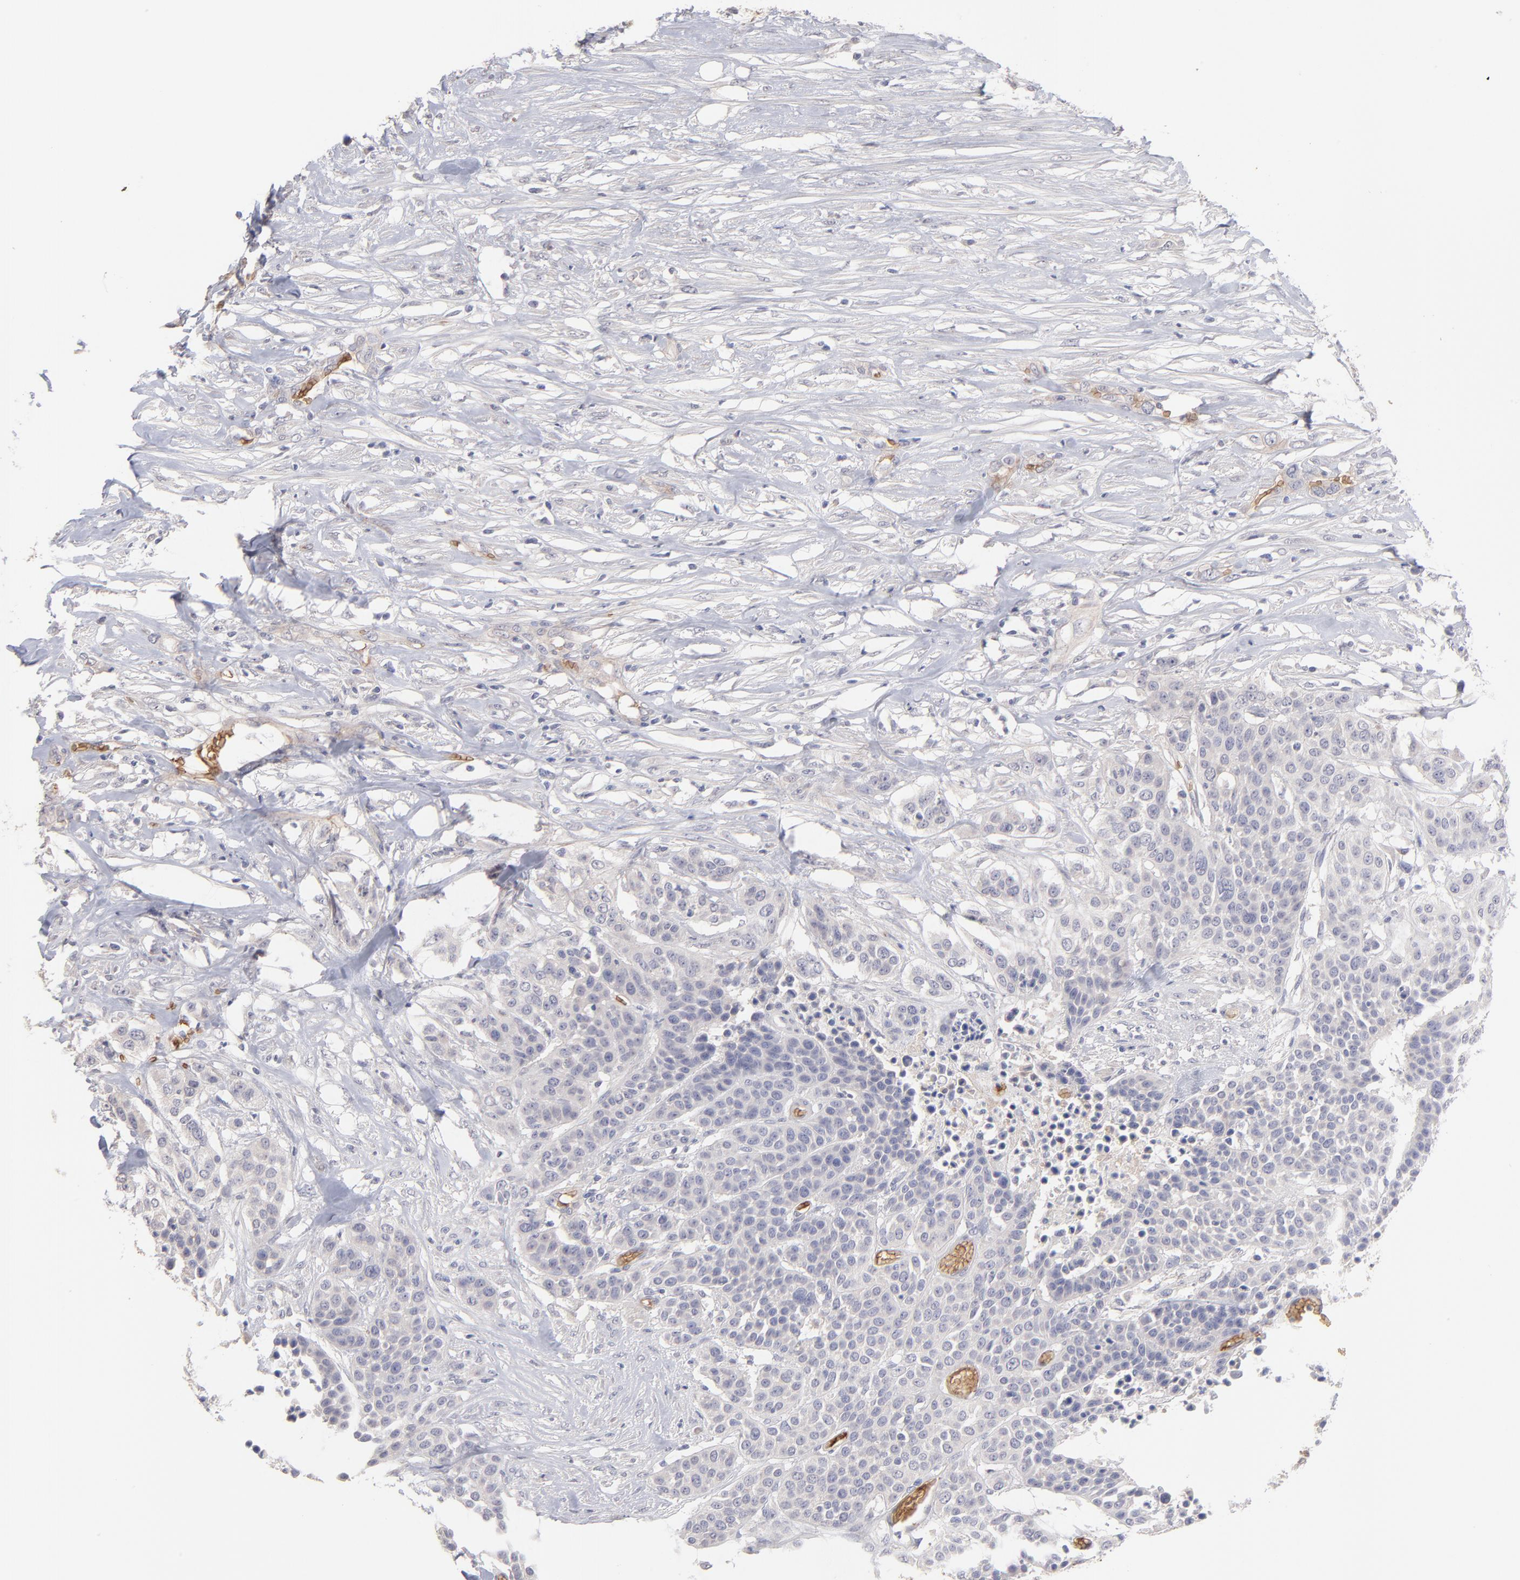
{"staining": {"intensity": "negative", "quantity": "none", "location": "none"}, "tissue": "urothelial cancer", "cell_type": "Tumor cells", "image_type": "cancer", "snomed": [{"axis": "morphology", "description": "Urothelial carcinoma, High grade"}, {"axis": "topography", "description": "Urinary bladder"}], "caption": "High-grade urothelial carcinoma was stained to show a protein in brown. There is no significant positivity in tumor cells.", "gene": "F13B", "patient": {"sex": "male", "age": 74}}